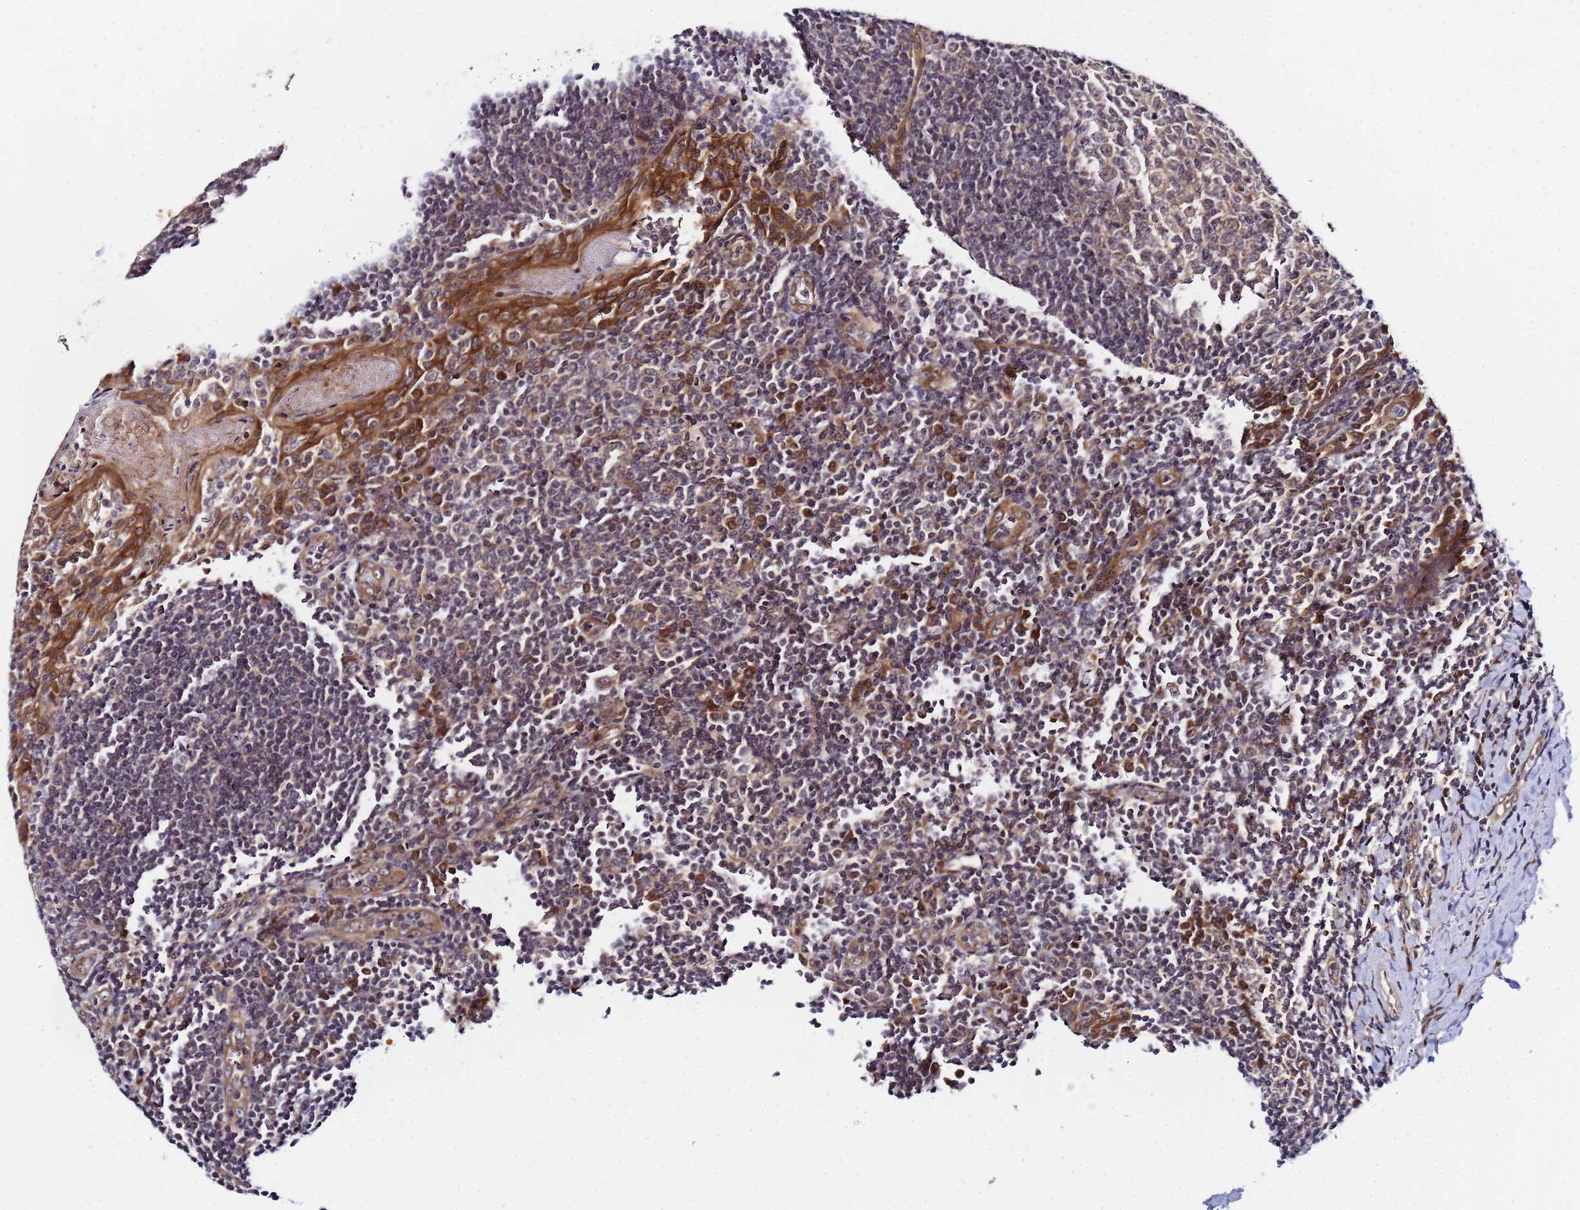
{"staining": {"intensity": "weak", "quantity": ">75%", "location": "cytoplasmic/membranous"}, "tissue": "tonsil", "cell_type": "Germinal center cells", "image_type": "normal", "snomed": [{"axis": "morphology", "description": "Normal tissue, NOS"}, {"axis": "topography", "description": "Tonsil"}], "caption": "IHC (DAB) staining of benign tonsil reveals weak cytoplasmic/membranous protein staining in approximately >75% of germinal center cells. Using DAB (brown) and hematoxylin (blue) stains, captured at high magnification using brightfield microscopy.", "gene": "UNC93B1", "patient": {"sex": "male", "age": 27}}